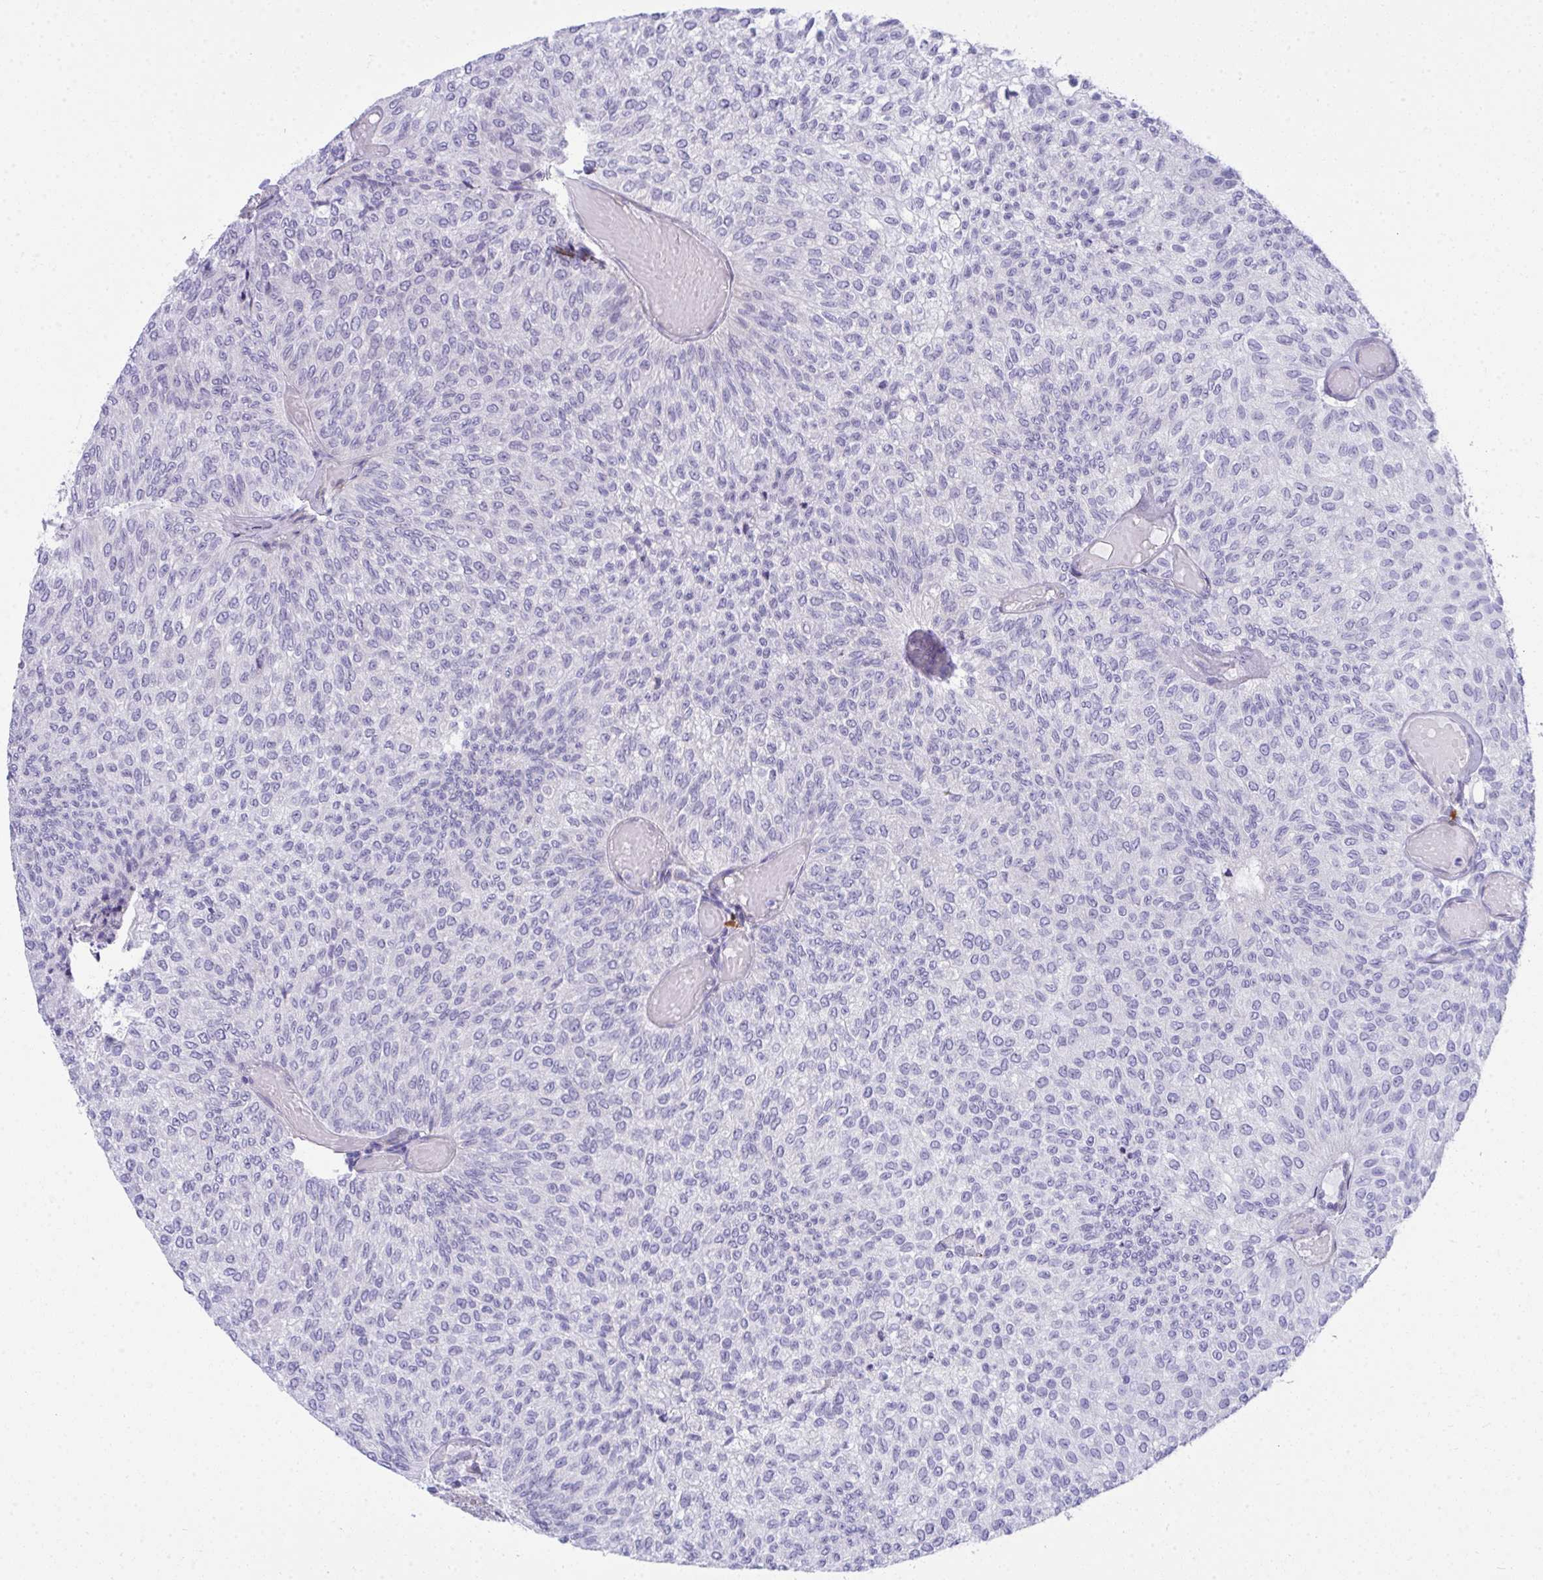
{"staining": {"intensity": "negative", "quantity": "none", "location": "none"}, "tissue": "urothelial cancer", "cell_type": "Tumor cells", "image_type": "cancer", "snomed": [{"axis": "morphology", "description": "Urothelial carcinoma, Low grade"}, {"axis": "topography", "description": "Urinary bladder"}], "caption": "Tumor cells are negative for protein expression in human urothelial cancer.", "gene": "PUS7L", "patient": {"sex": "male", "age": 78}}